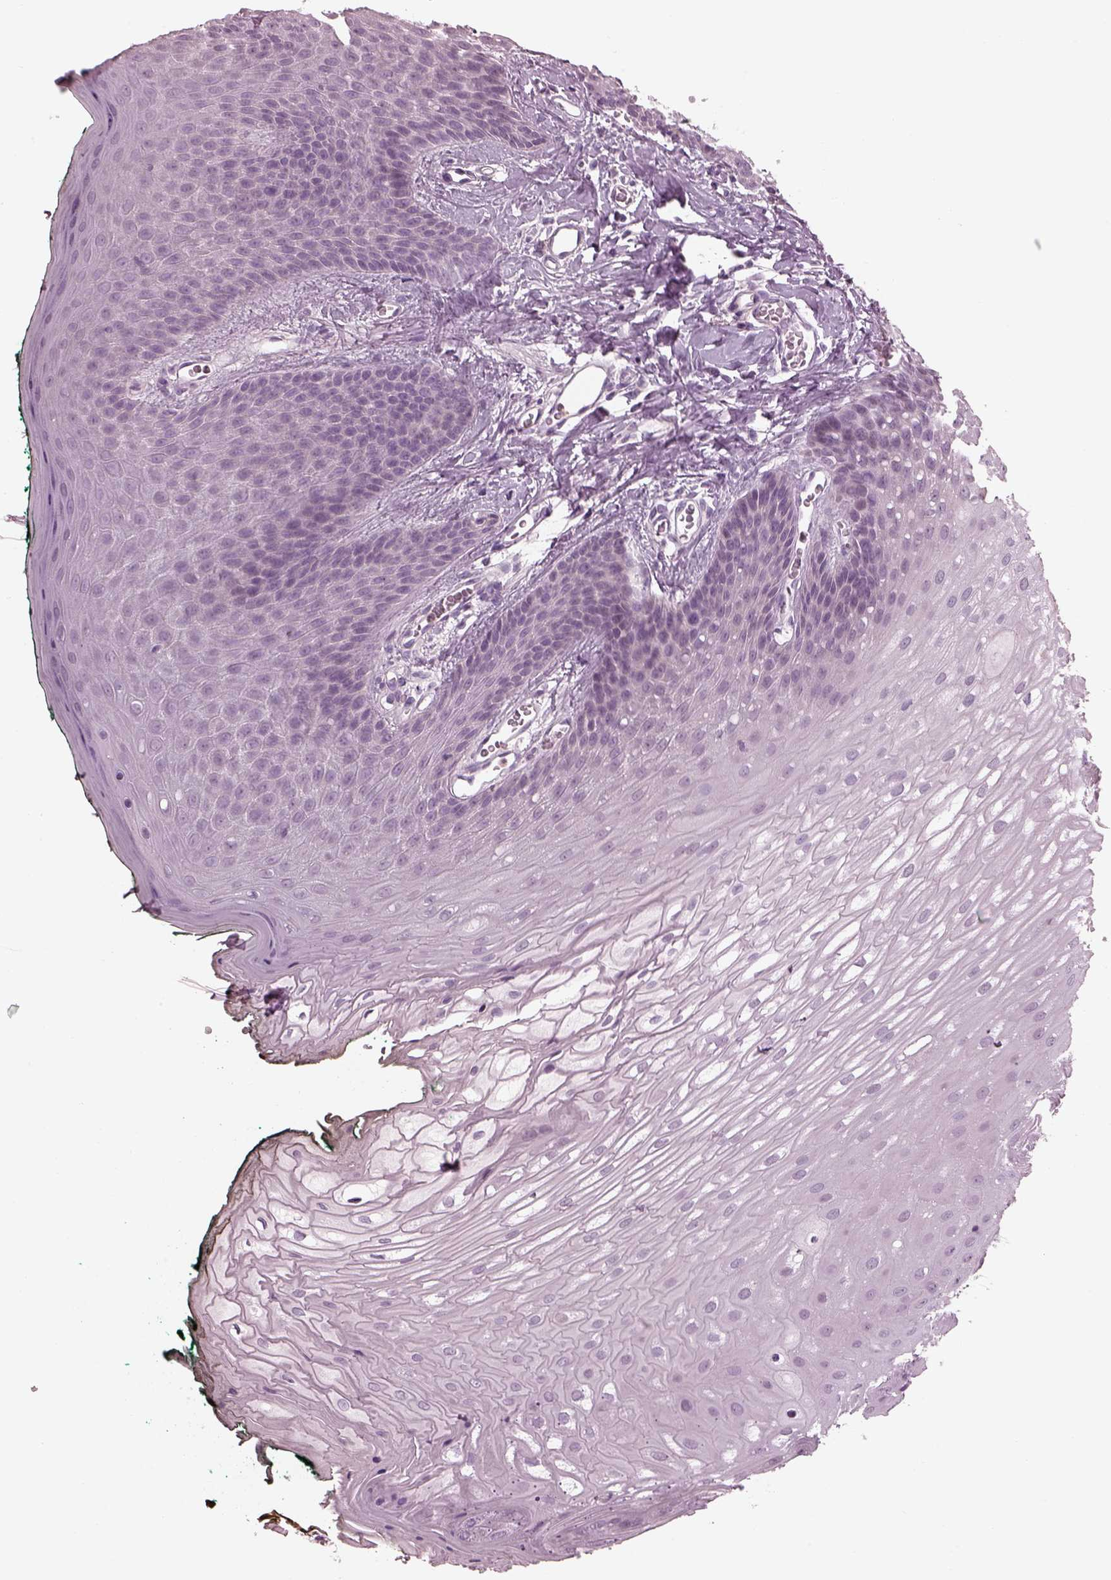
{"staining": {"intensity": "negative", "quantity": "none", "location": "none"}, "tissue": "oral mucosa", "cell_type": "Squamous epithelial cells", "image_type": "normal", "snomed": [{"axis": "morphology", "description": "Normal tissue, NOS"}, {"axis": "topography", "description": "Oral tissue"}, {"axis": "topography", "description": "Head-Neck"}], "caption": "DAB immunohistochemical staining of unremarkable human oral mucosa demonstrates no significant staining in squamous epithelial cells.", "gene": "BFSP1", "patient": {"sex": "female", "age": 68}}